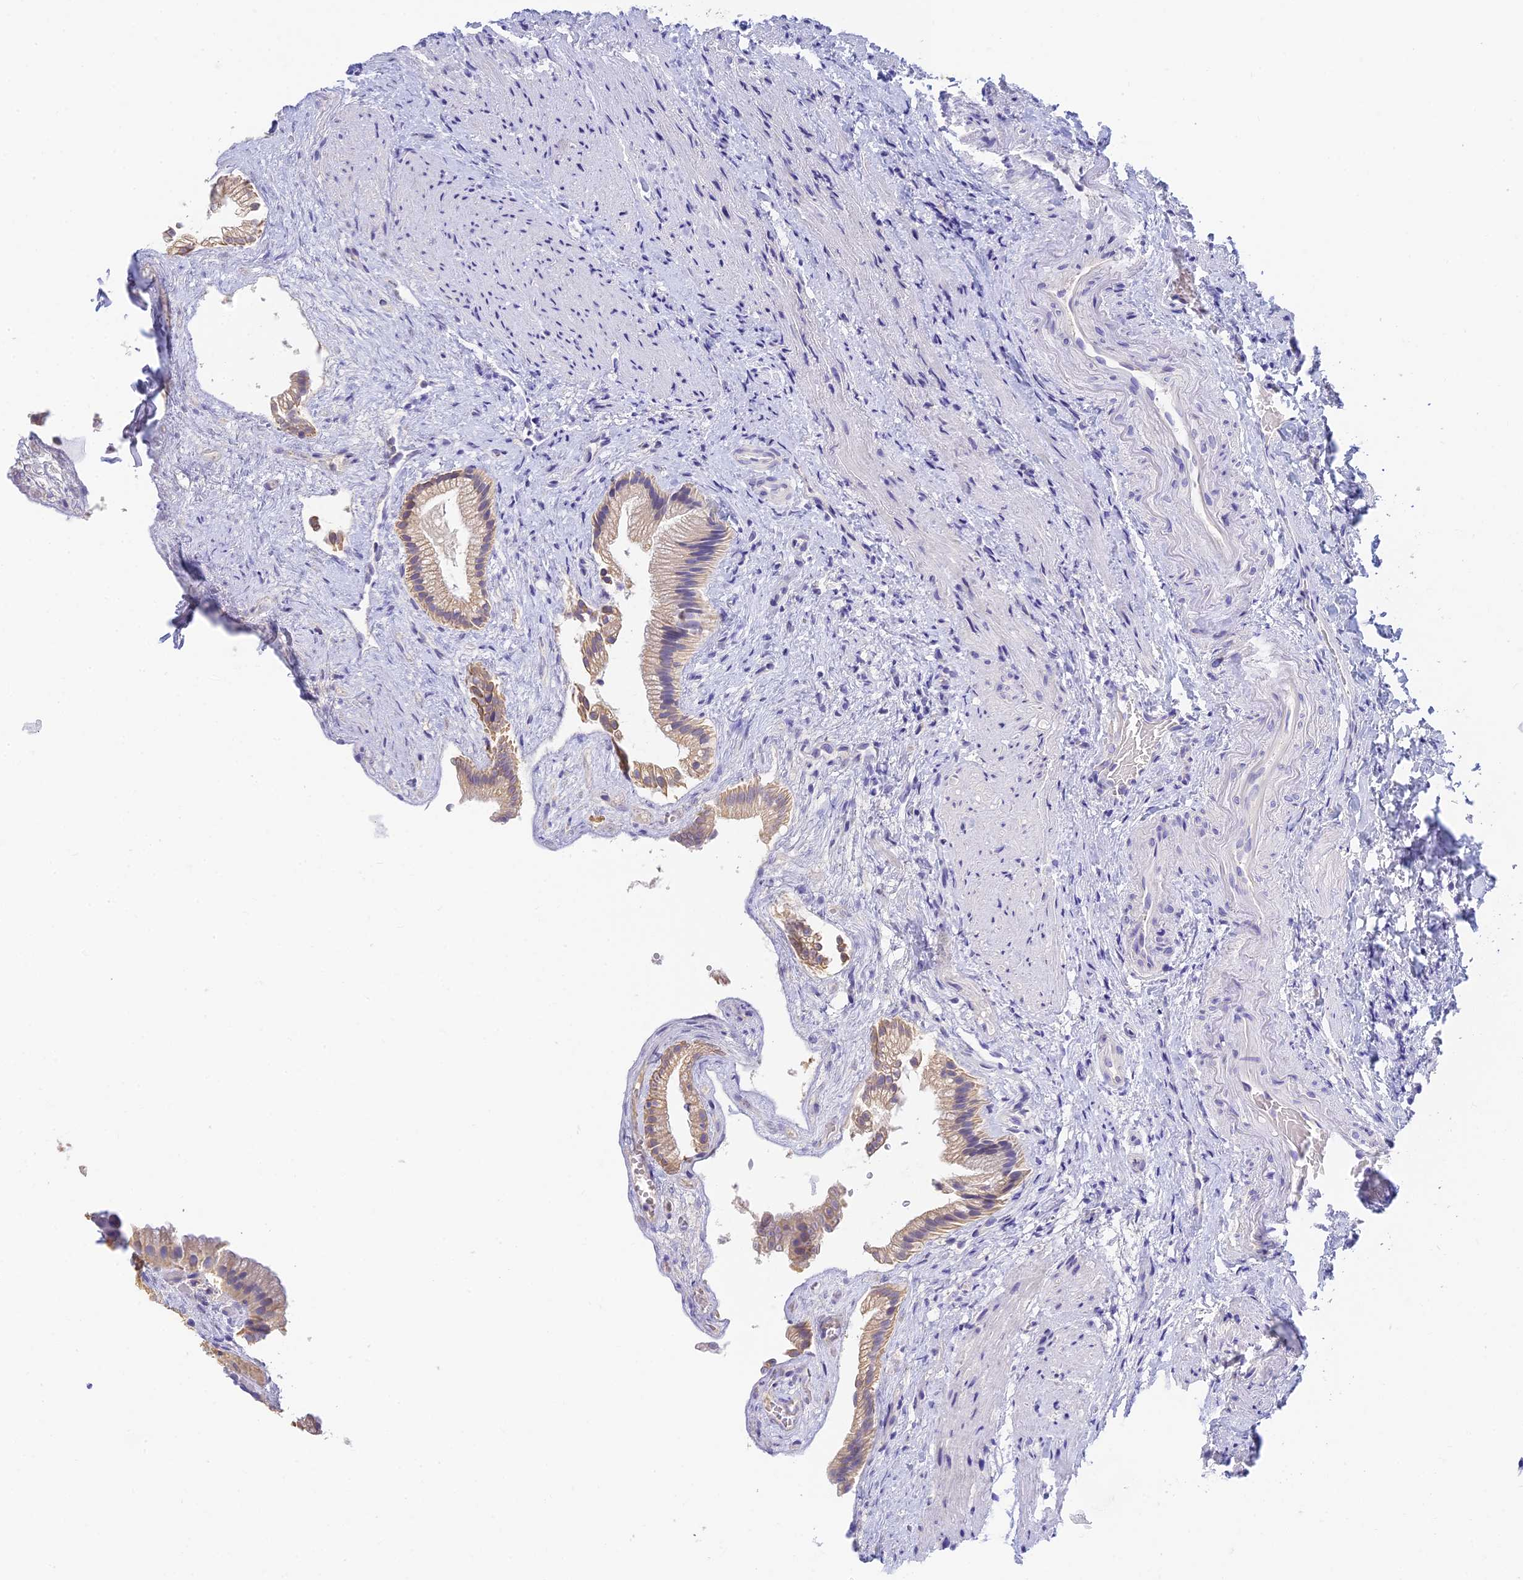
{"staining": {"intensity": "weak", "quantity": "25%-75%", "location": "cytoplasmic/membranous"}, "tissue": "gallbladder", "cell_type": "Glandular cells", "image_type": "normal", "snomed": [{"axis": "morphology", "description": "Normal tissue, NOS"}, {"axis": "morphology", "description": "Inflammation, NOS"}, {"axis": "topography", "description": "Gallbladder"}], "caption": "Gallbladder was stained to show a protein in brown. There is low levels of weak cytoplasmic/membranous expression in approximately 25%-75% of glandular cells. (DAB (3,3'-diaminobenzidine) = brown stain, brightfield microscopy at high magnification).", "gene": "INTS13", "patient": {"sex": "male", "age": 51}}